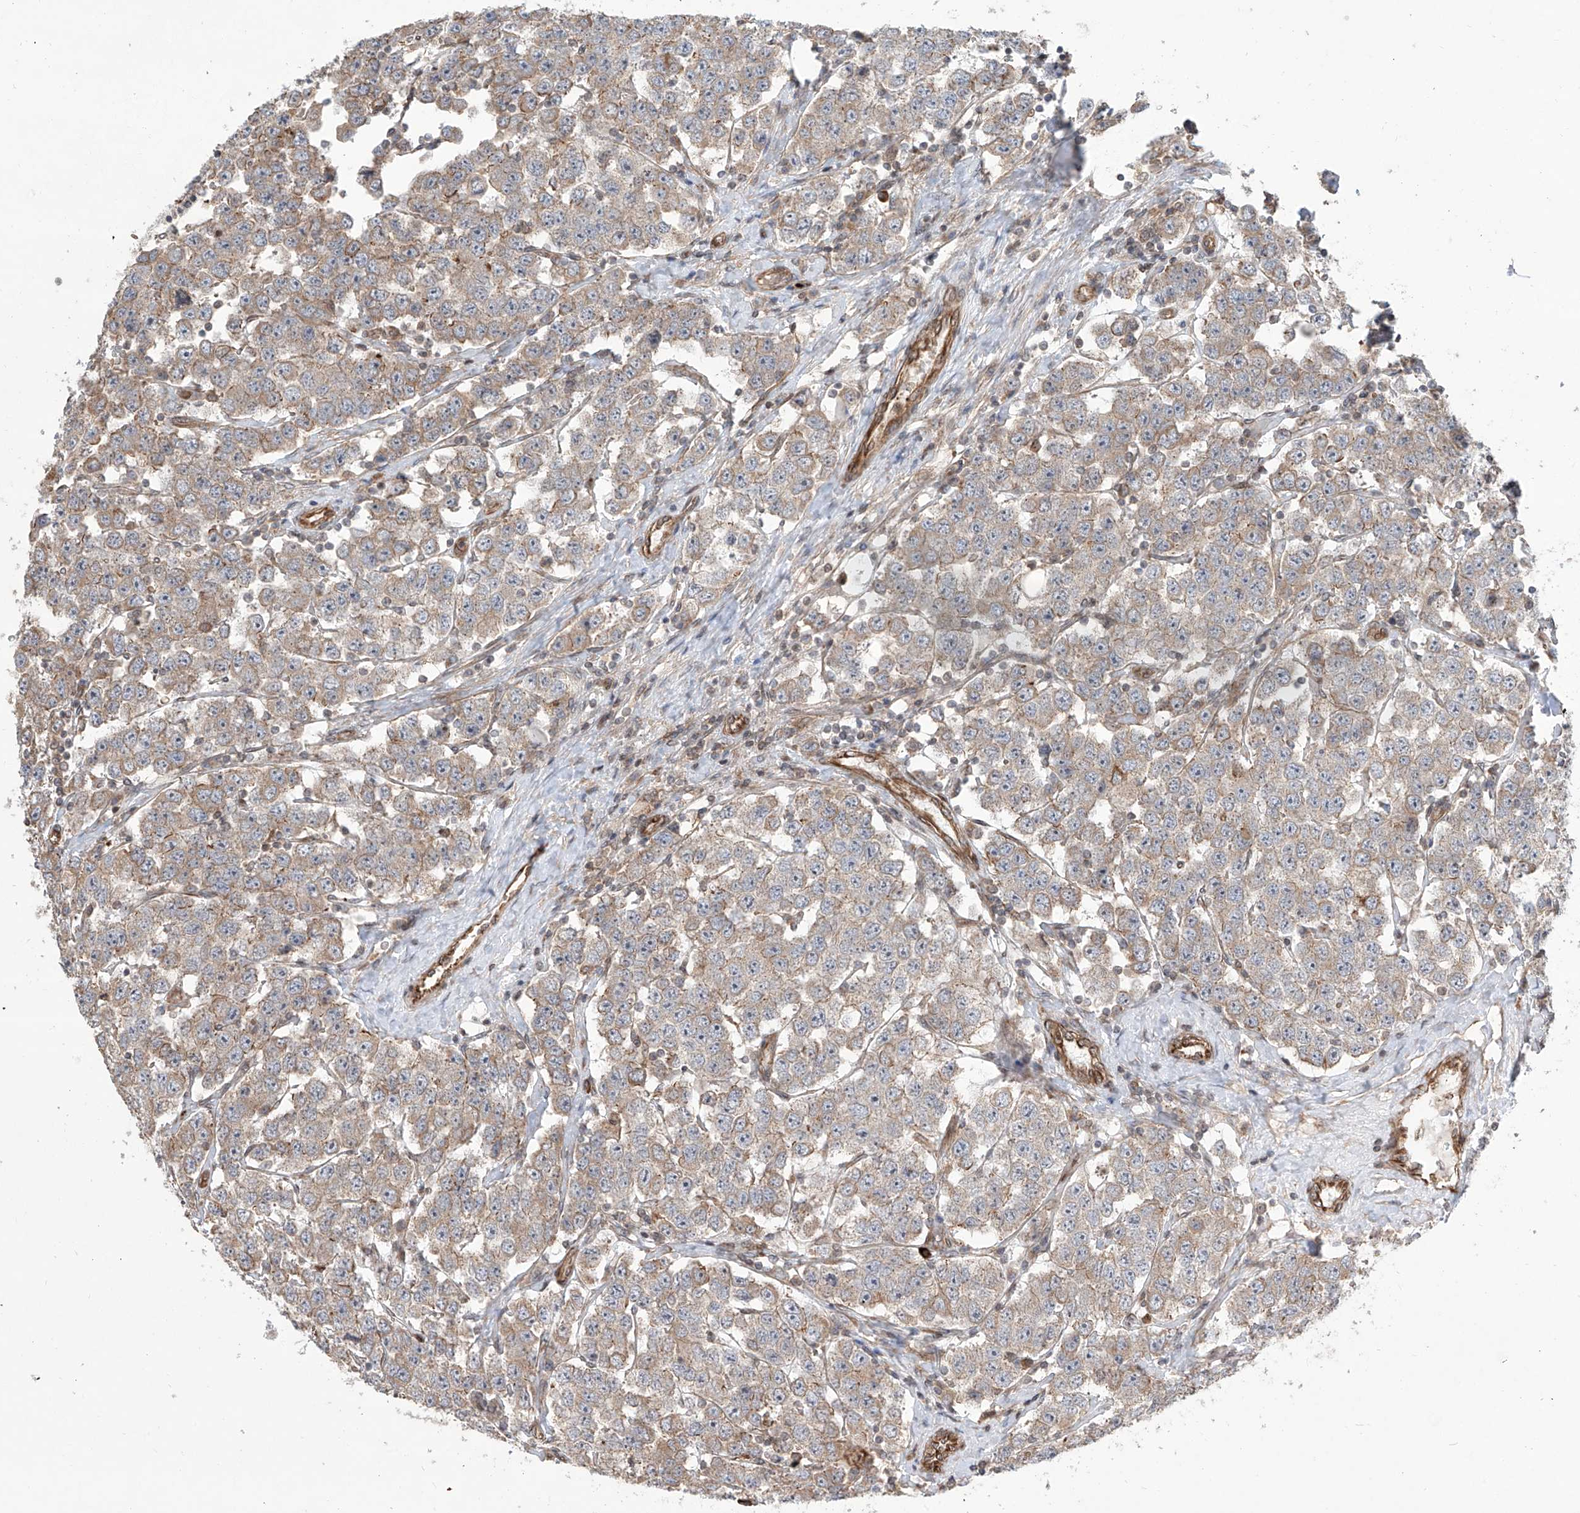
{"staining": {"intensity": "weak", "quantity": "25%-75%", "location": "cytoplasmic/membranous"}, "tissue": "testis cancer", "cell_type": "Tumor cells", "image_type": "cancer", "snomed": [{"axis": "morphology", "description": "Seminoma, NOS"}, {"axis": "topography", "description": "Testis"}], "caption": "Immunohistochemical staining of testis cancer reveals low levels of weak cytoplasmic/membranous protein expression in approximately 25%-75% of tumor cells.", "gene": "APAF1", "patient": {"sex": "male", "age": 28}}